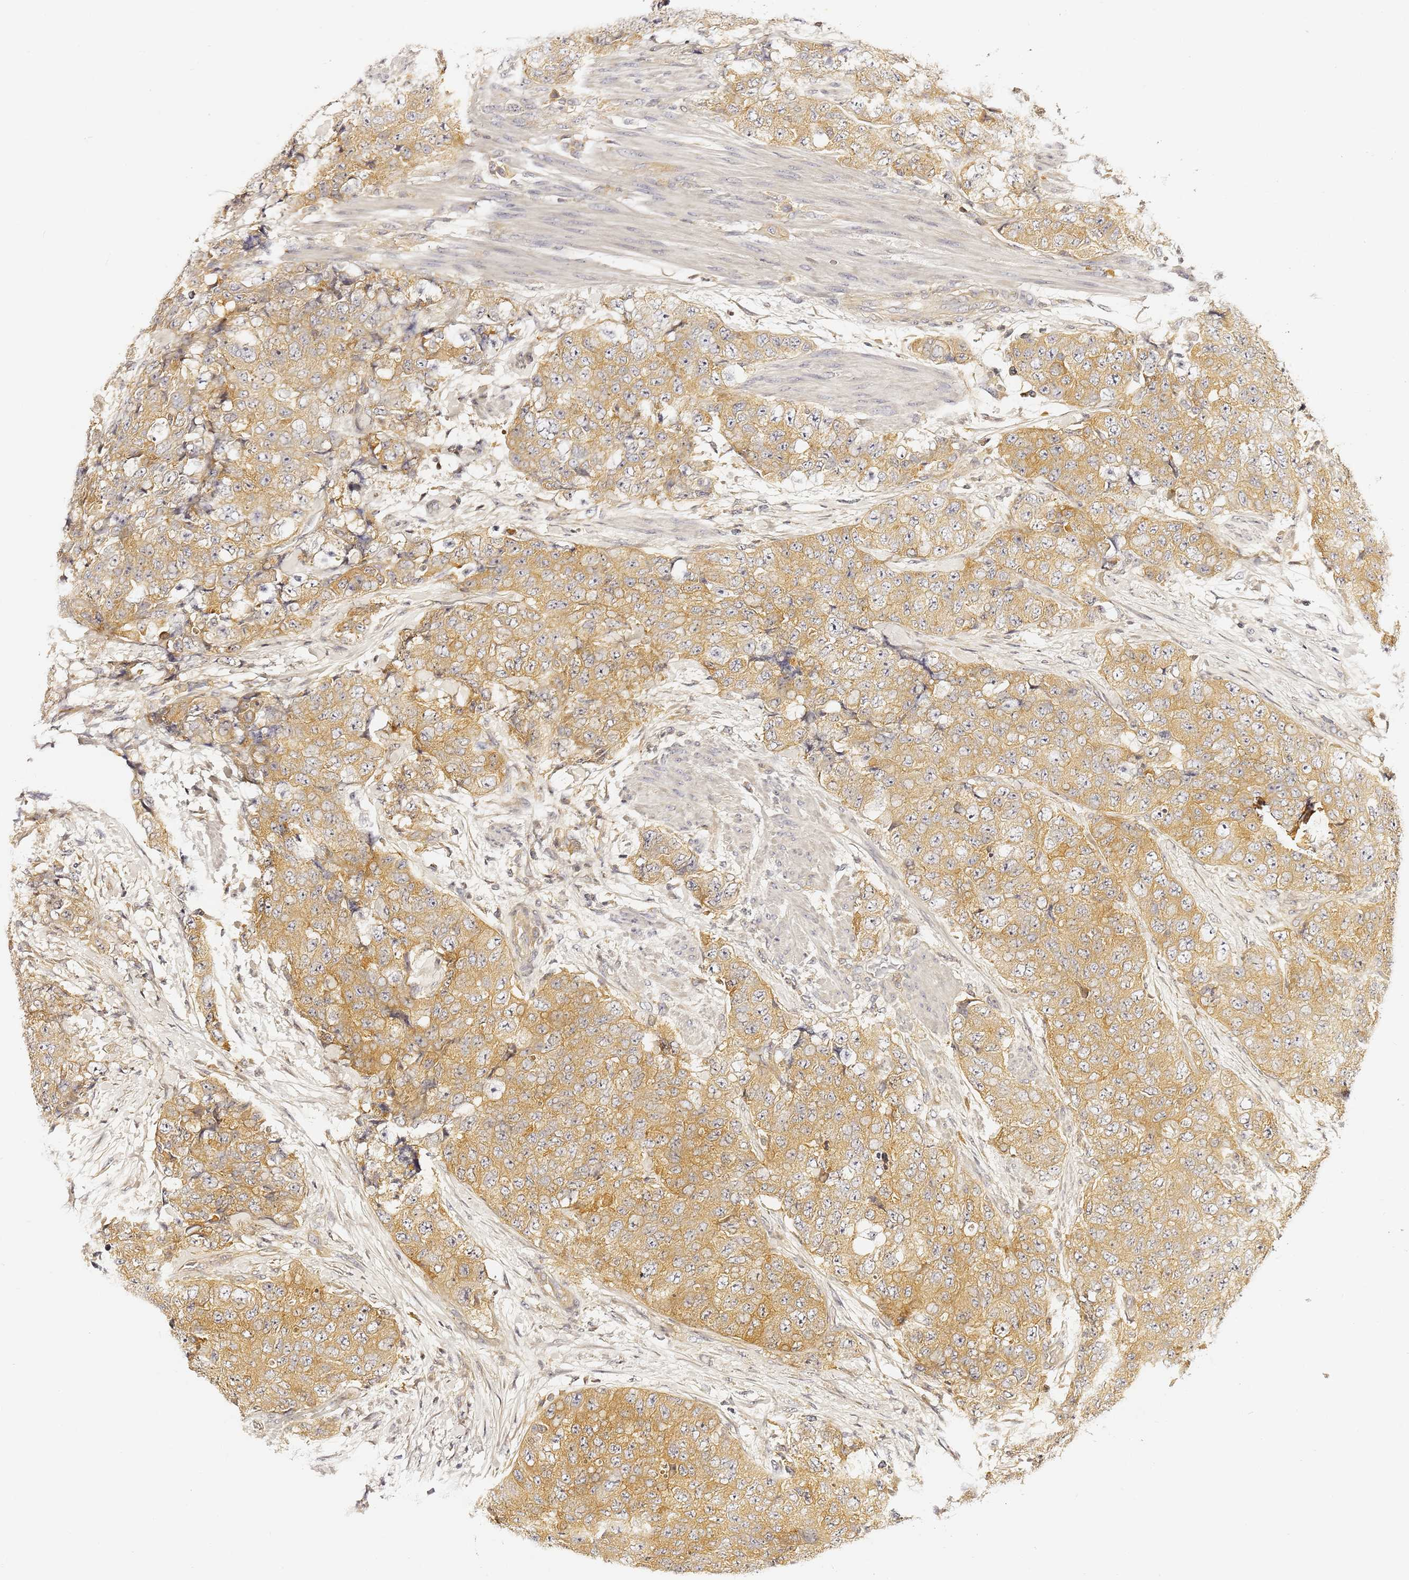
{"staining": {"intensity": "moderate", "quantity": ">75%", "location": "cytoplasmic/membranous"}, "tissue": "urothelial cancer", "cell_type": "Tumor cells", "image_type": "cancer", "snomed": [{"axis": "morphology", "description": "Urothelial carcinoma, High grade"}, {"axis": "topography", "description": "Urinary bladder"}], "caption": "This micrograph displays IHC staining of human urothelial cancer, with medium moderate cytoplasmic/membranous positivity in approximately >75% of tumor cells.", "gene": "LENG1", "patient": {"sex": "female", "age": 78}}